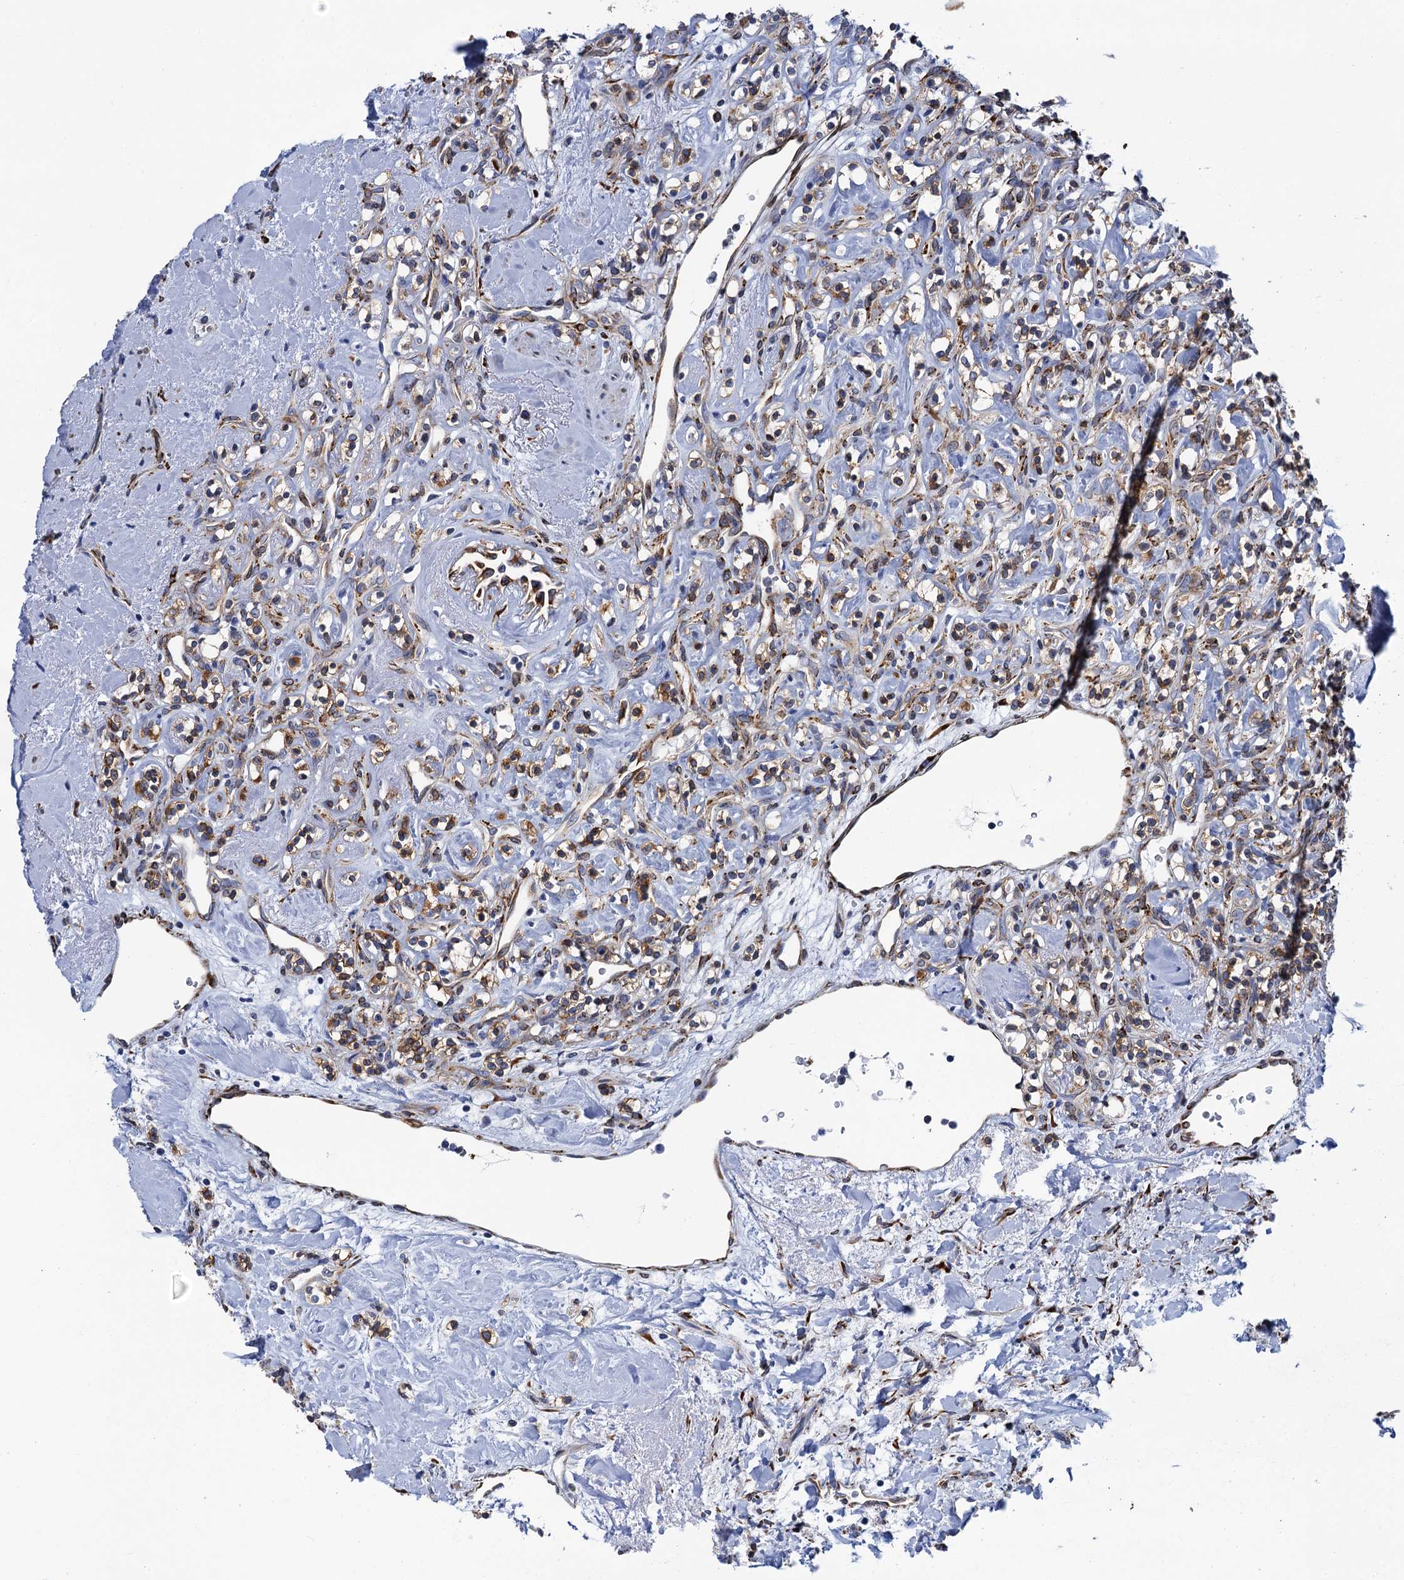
{"staining": {"intensity": "moderate", "quantity": "25%-75%", "location": "cytoplasmic/membranous"}, "tissue": "renal cancer", "cell_type": "Tumor cells", "image_type": "cancer", "snomed": [{"axis": "morphology", "description": "Adenocarcinoma, NOS"}, {"axis": "topography", "description": "Kidney"}], "caption": "An immunohistochemistry (IHC) photomicrograph of tumor tissue is shown. Protein staining in brown labels moderate cytoplasmic/membranous positivity in renal cancer within tumor cells.", "gene": "POGLUT3", "patient": {"sex": "male", "age": 77}}